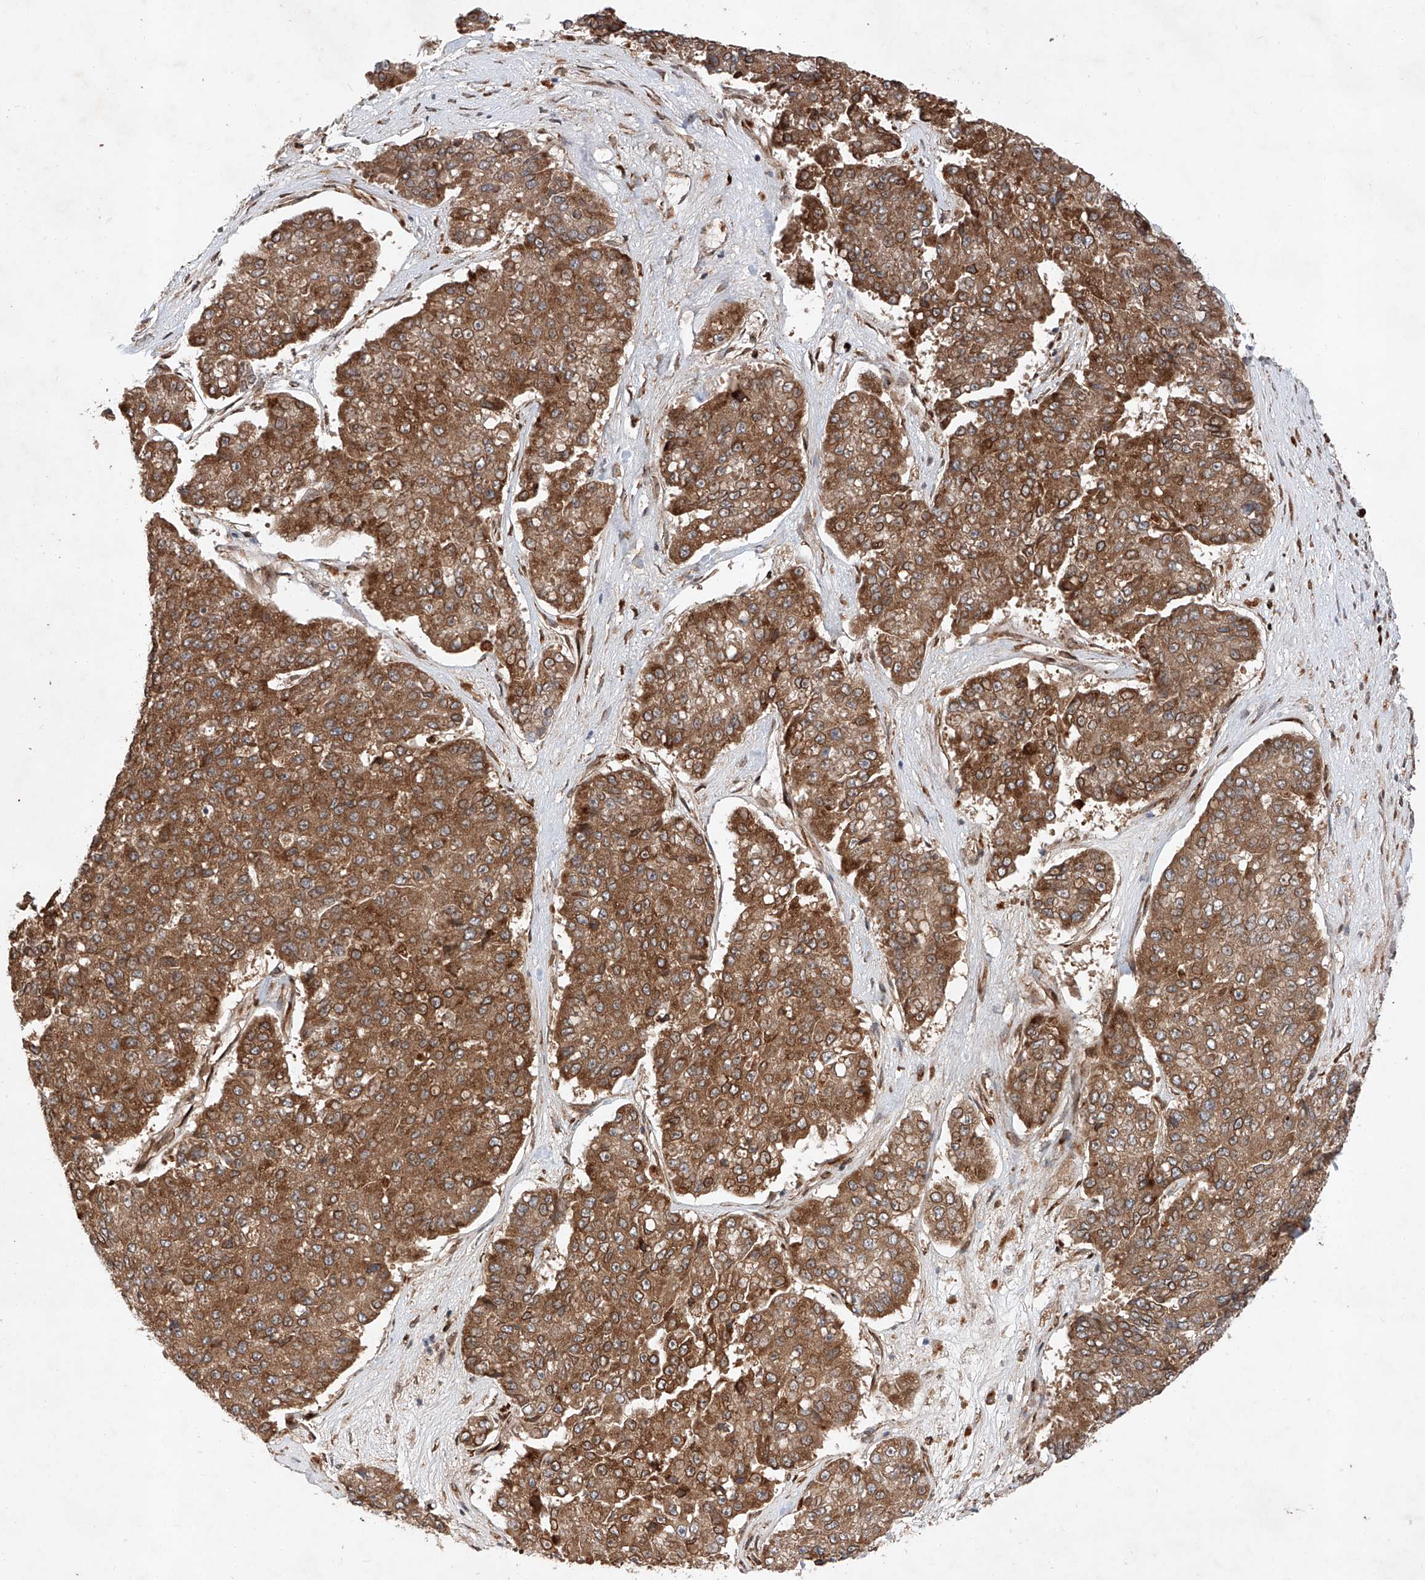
{"staining": {"intensity": "moderate", "quantity": ">75%", "location": "cytoplasmic/membranous"}, "tissue": "pancreatic cancer", "cell_type": "Tumor cells", "image_type": "cancer", "snomed": [{"axis": "morphology", "description": "Adenocarcinoma, NOS"}, {"axis": "topography", "description": "Pancreas"}], "caption": "This is a micrograph of IHC staining of pancreatic cancer, which shows moderate staining in the cytoplasmic/membranous of tumor cells.", "gene": "ZFP28", "patient": {"sex": "male", "age": 50}}